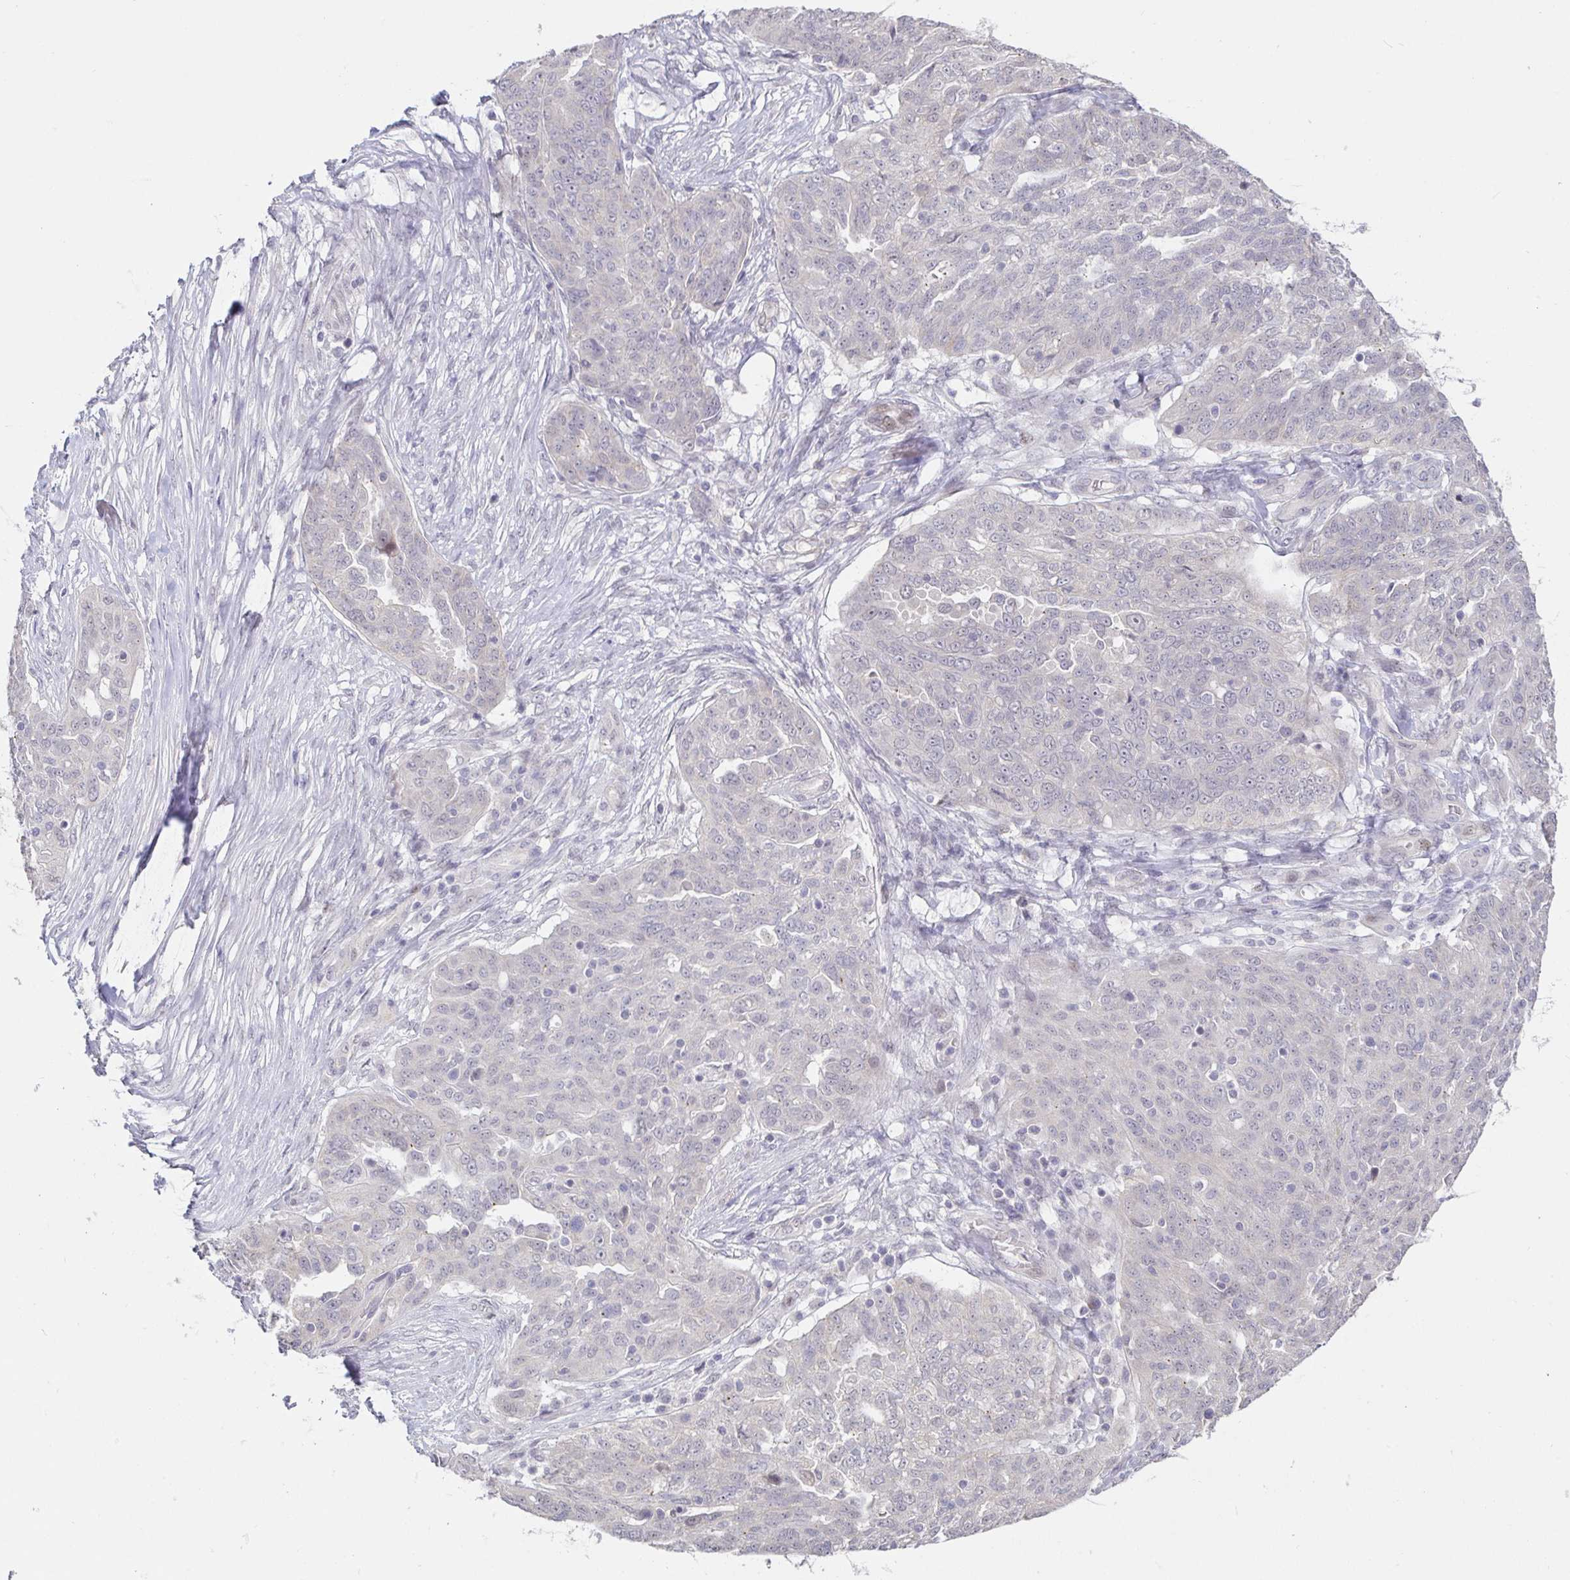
{"staining": {"intensity": "negative", "quantity": "none", "location": "none"}, "tissue": "ovarian cancer", "cell_type": "Tumor cells", "image_type": "cancer", "snomed": [{"axis": "morphology", "description": "Cystadenocarcinoma, serous, NOS"}, {"axis": "topography", "description": "Ovary"}], "caption": "Immunohistochemical staining of human ovarian serous cystadenocarcinoma reveals no significant staining in tumor cells.", "gene": "CIT", "patient": {"sex": "female", "age": 67}}